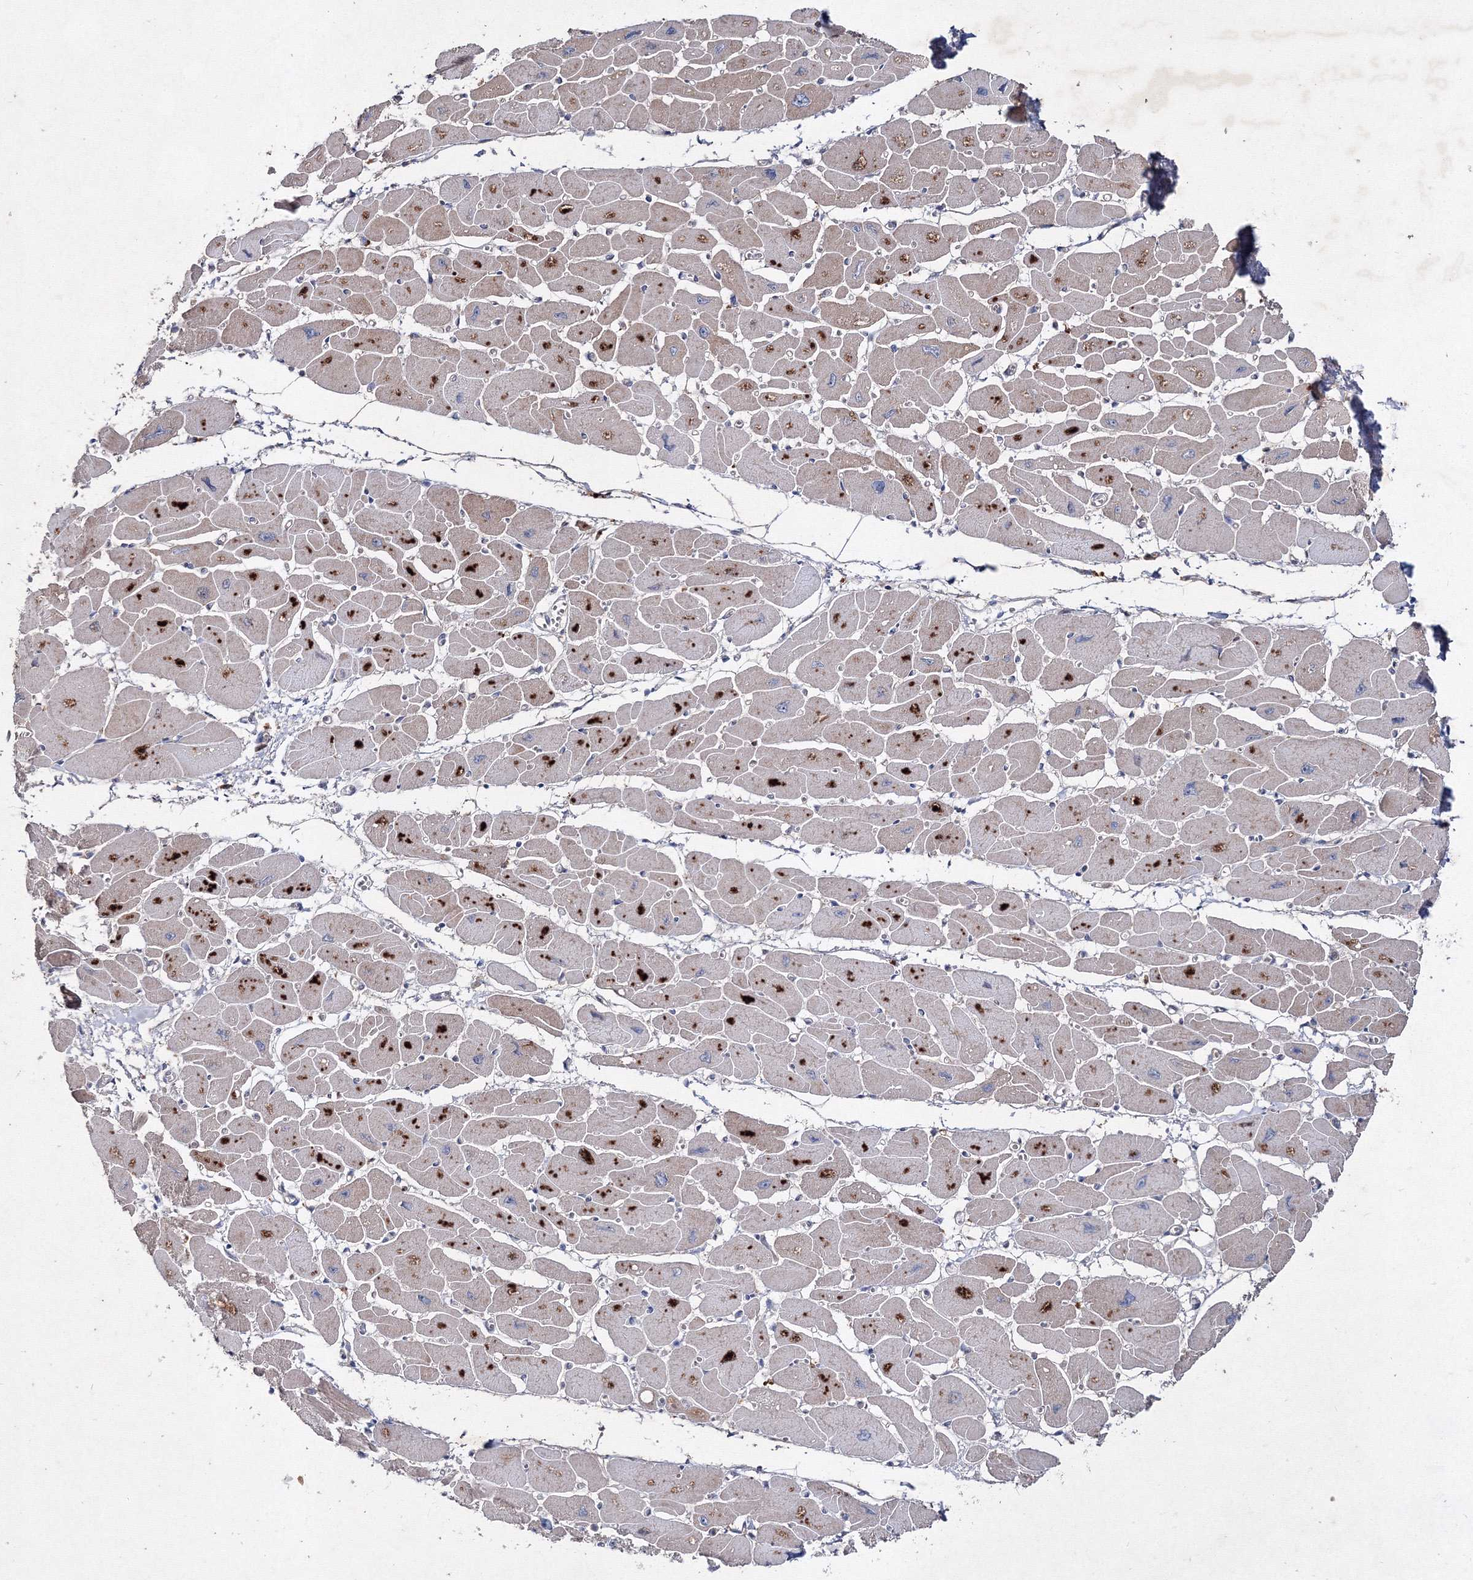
{"staining": {"intensity": "weak", "quantity": "25%-75%", "location": "cytoplasmic/membranous"}, "tissue": "heart muscle", "cell_type": "Cardiomyocytes", "image_type": "normal", "snomed": [{"axis": "morphology", "description": "Normal tissue, NOS"}, {"axis": "topography", "description": "Heart"}], "caption": "Immunohistochemical staining of normal human heart muscle exhibits low levels of weak cytoplasmic/membranous positivity in about 25%-75% of cardiomyocytes. (brown staining indicates protein expression, while blue staining denotes nuclei).", "gene": "GFM1", "patient": {"sex": "female", "age": 54}}